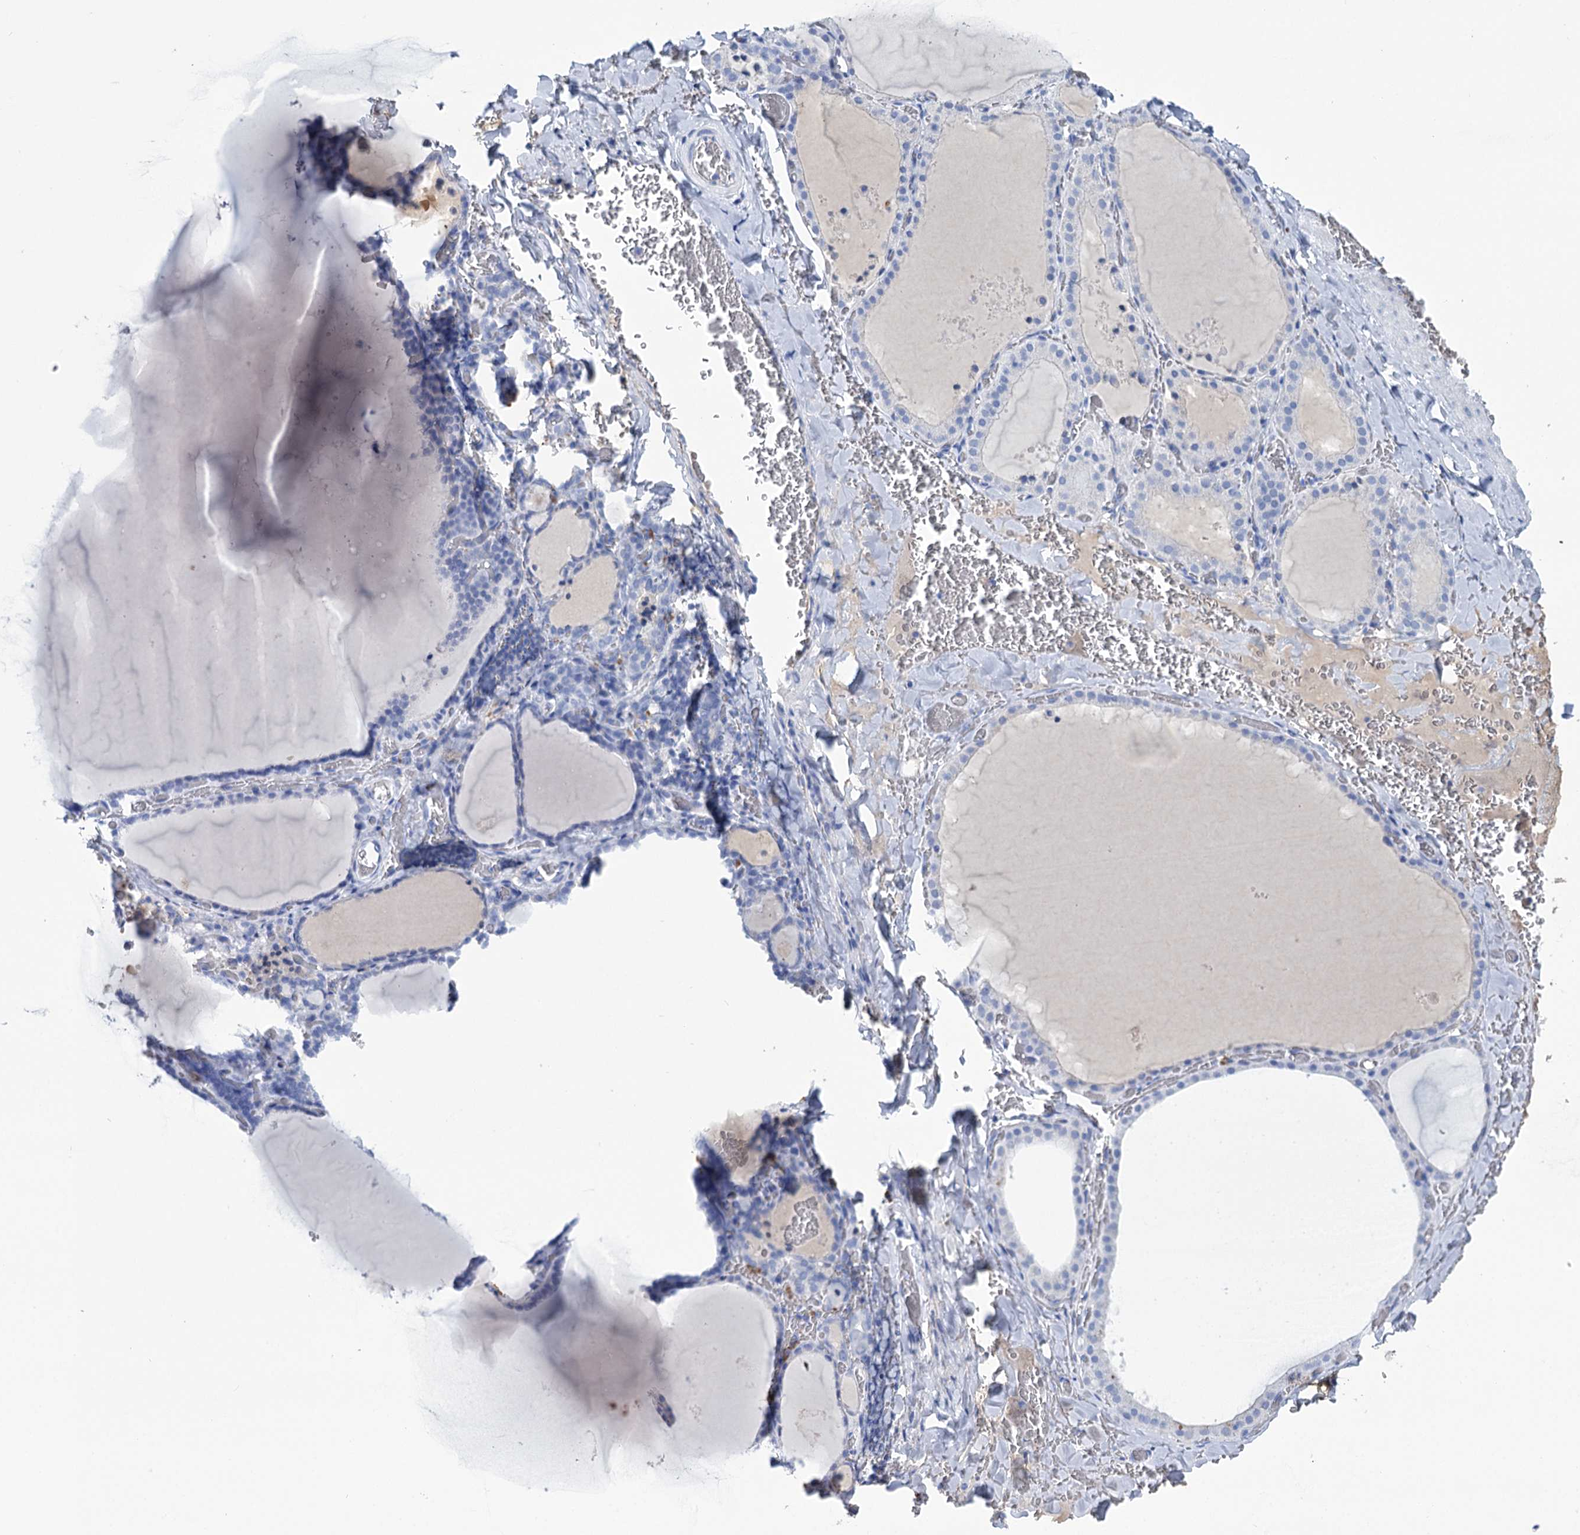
{"staining": {"intensity": "negative", "quantity": "none", "location": "none"}, "tissue": "thyroid gland", "cell_type": "Glandular cells", "image_type": "normal", "snomed": [{"axis": "morphology", "description": "Normal tissue, NOS"}, {"axis": "topography", "description": "Thyroid gland"}], "caption": "Glandular cells show no significant protein expression in normal thyroid gland. (DAB immunohistochemistry, high magnification).", "gene": "FBXW12", "patient": {"sex": "female", "age": 39}}